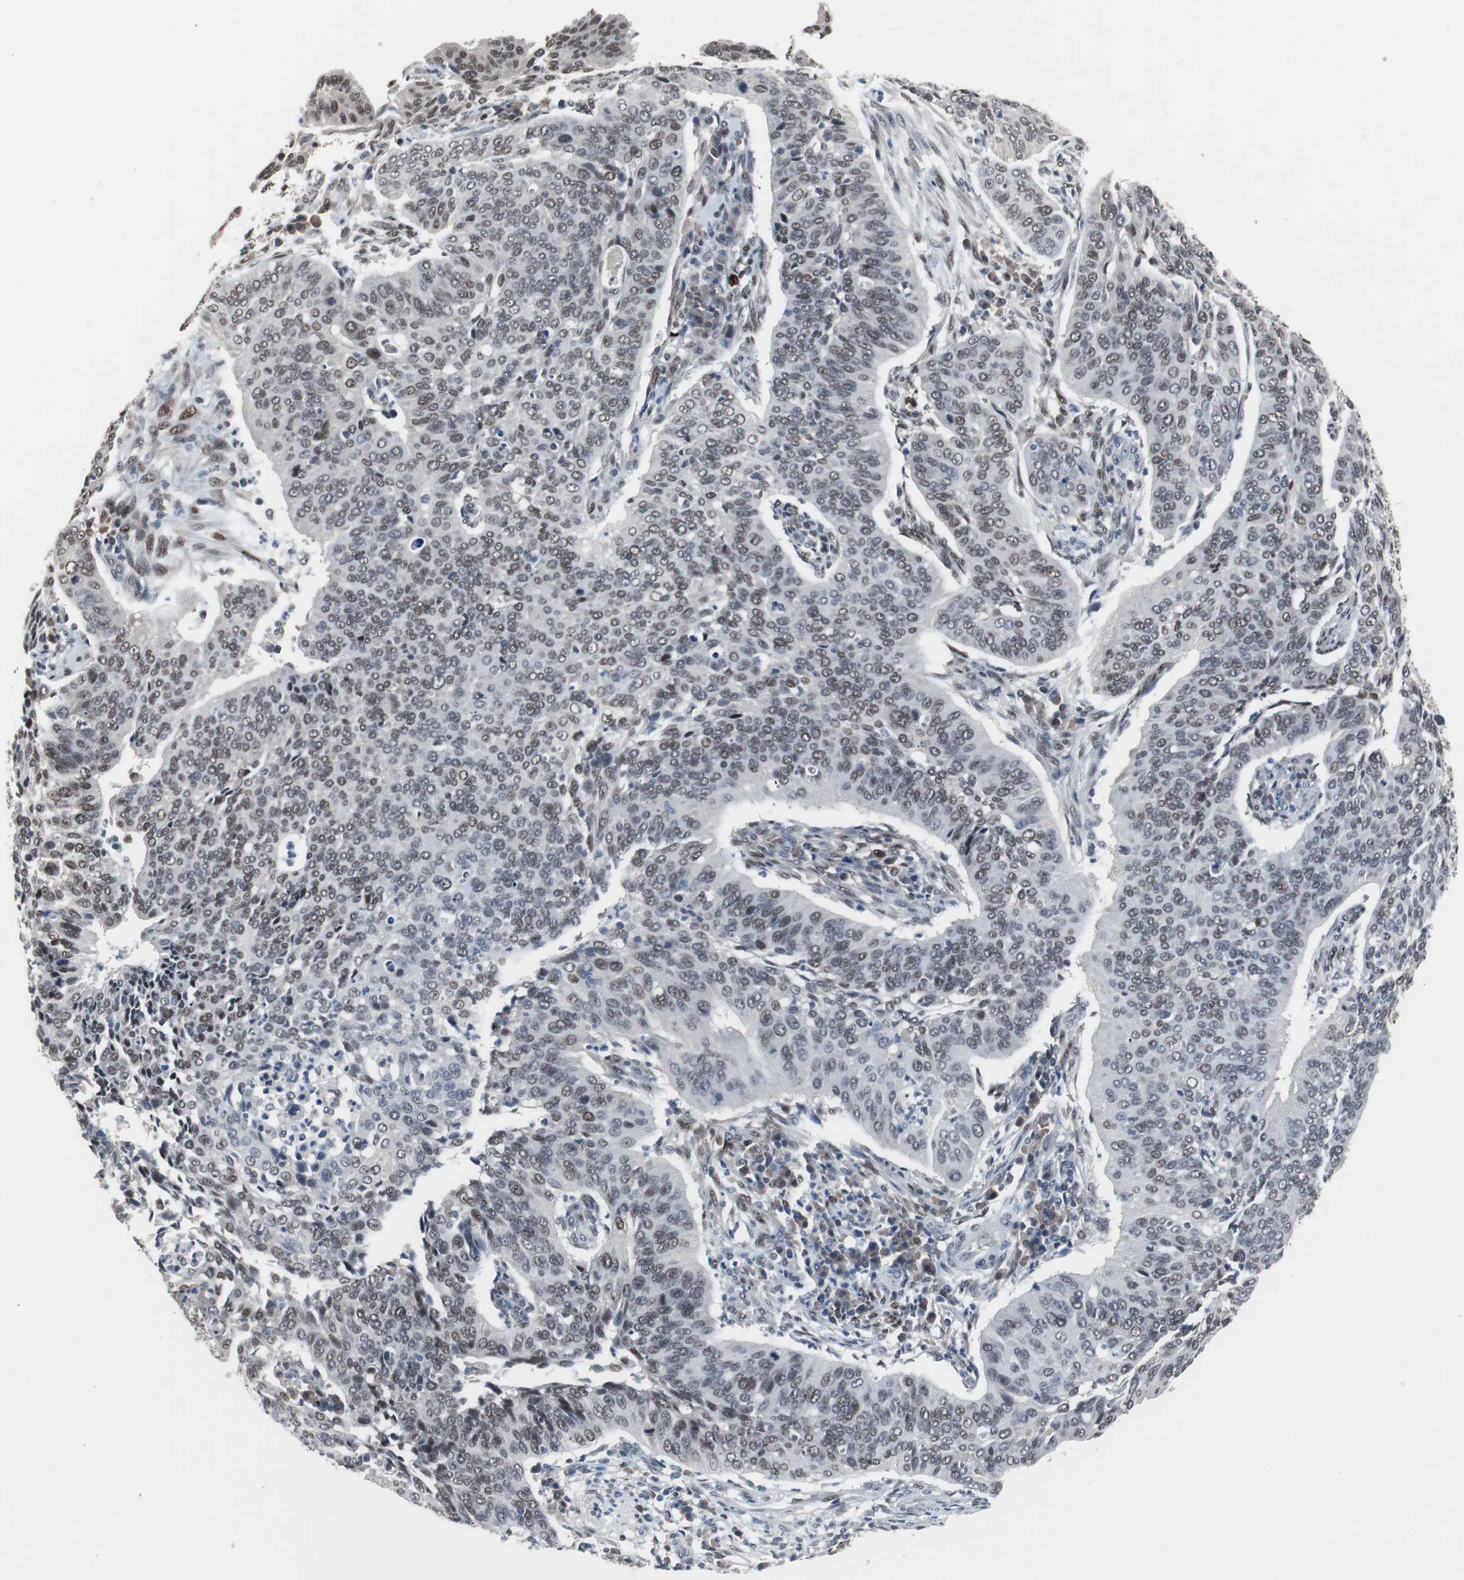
{"staining": {"intensity": "weak", "quantity": ">75%", "location": "nuclear"}, "tissue": "cervical cancer", "cell_type": "Tumor cells", "image_type": "cancer", "snomed": [{"axis": "morphology", "description": "Squamous cell carcinoma, NOS"}, {"axis": "topography", "description": "Cervix"}], "caption": "This image reveals IHC staining of human cervical cancer, with low weak nuclear expression in about >75% of tumor cells.", "gene": "FOXP4", "patient": {"sex": "female", "age": 39}}